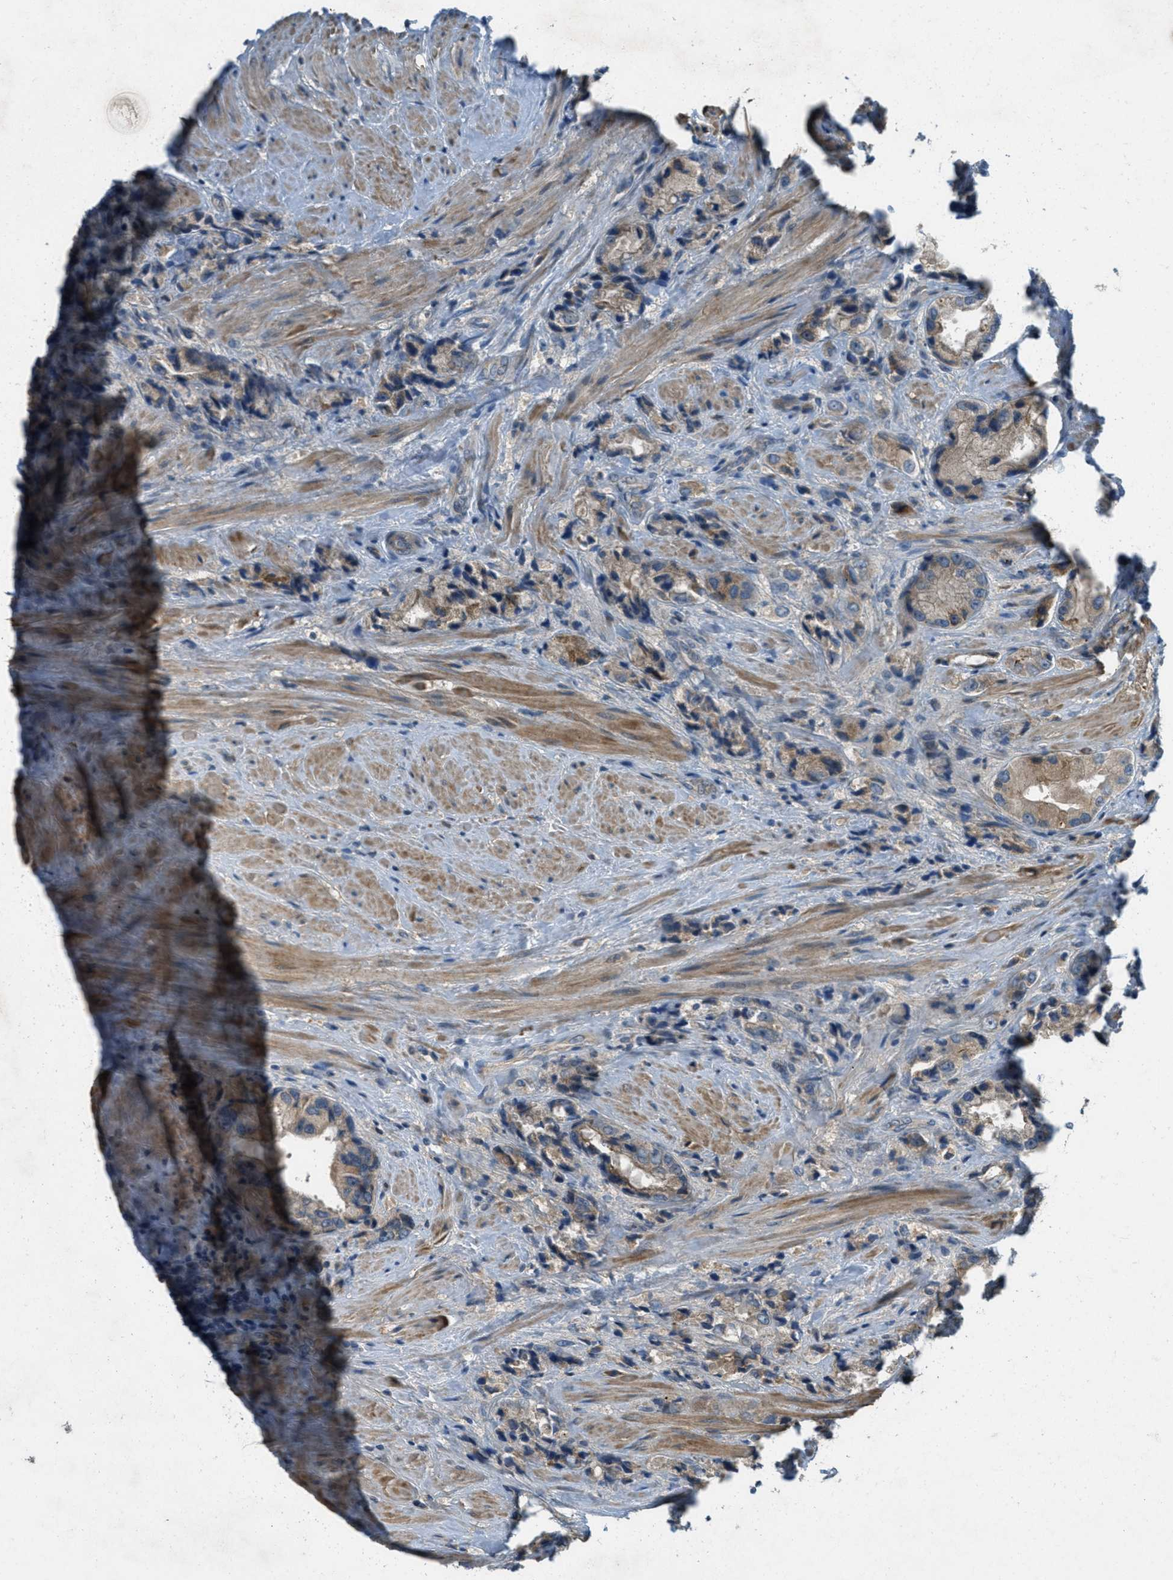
{"staining": {"intensity": "weak", "quantity": ">75%", "location": "cytoplasmic/membranous"}, "tissue": "prostate cancer", "cell_type": "Tumor cells", "image_type": "cancer", "snomed": [{"axis": "morphology", "description": "Adenocarcinoma, High grade"}, {"axis": "topography", "description": "Prostate"}], "caption": "A brown stain labels weak cytoplasmic/membranous staining of a protein in human high-grade adenocarcinoma (prostate) tumor cells.", "gene": "ADCY6", "patient": {"sex": "male", "age": 61}}